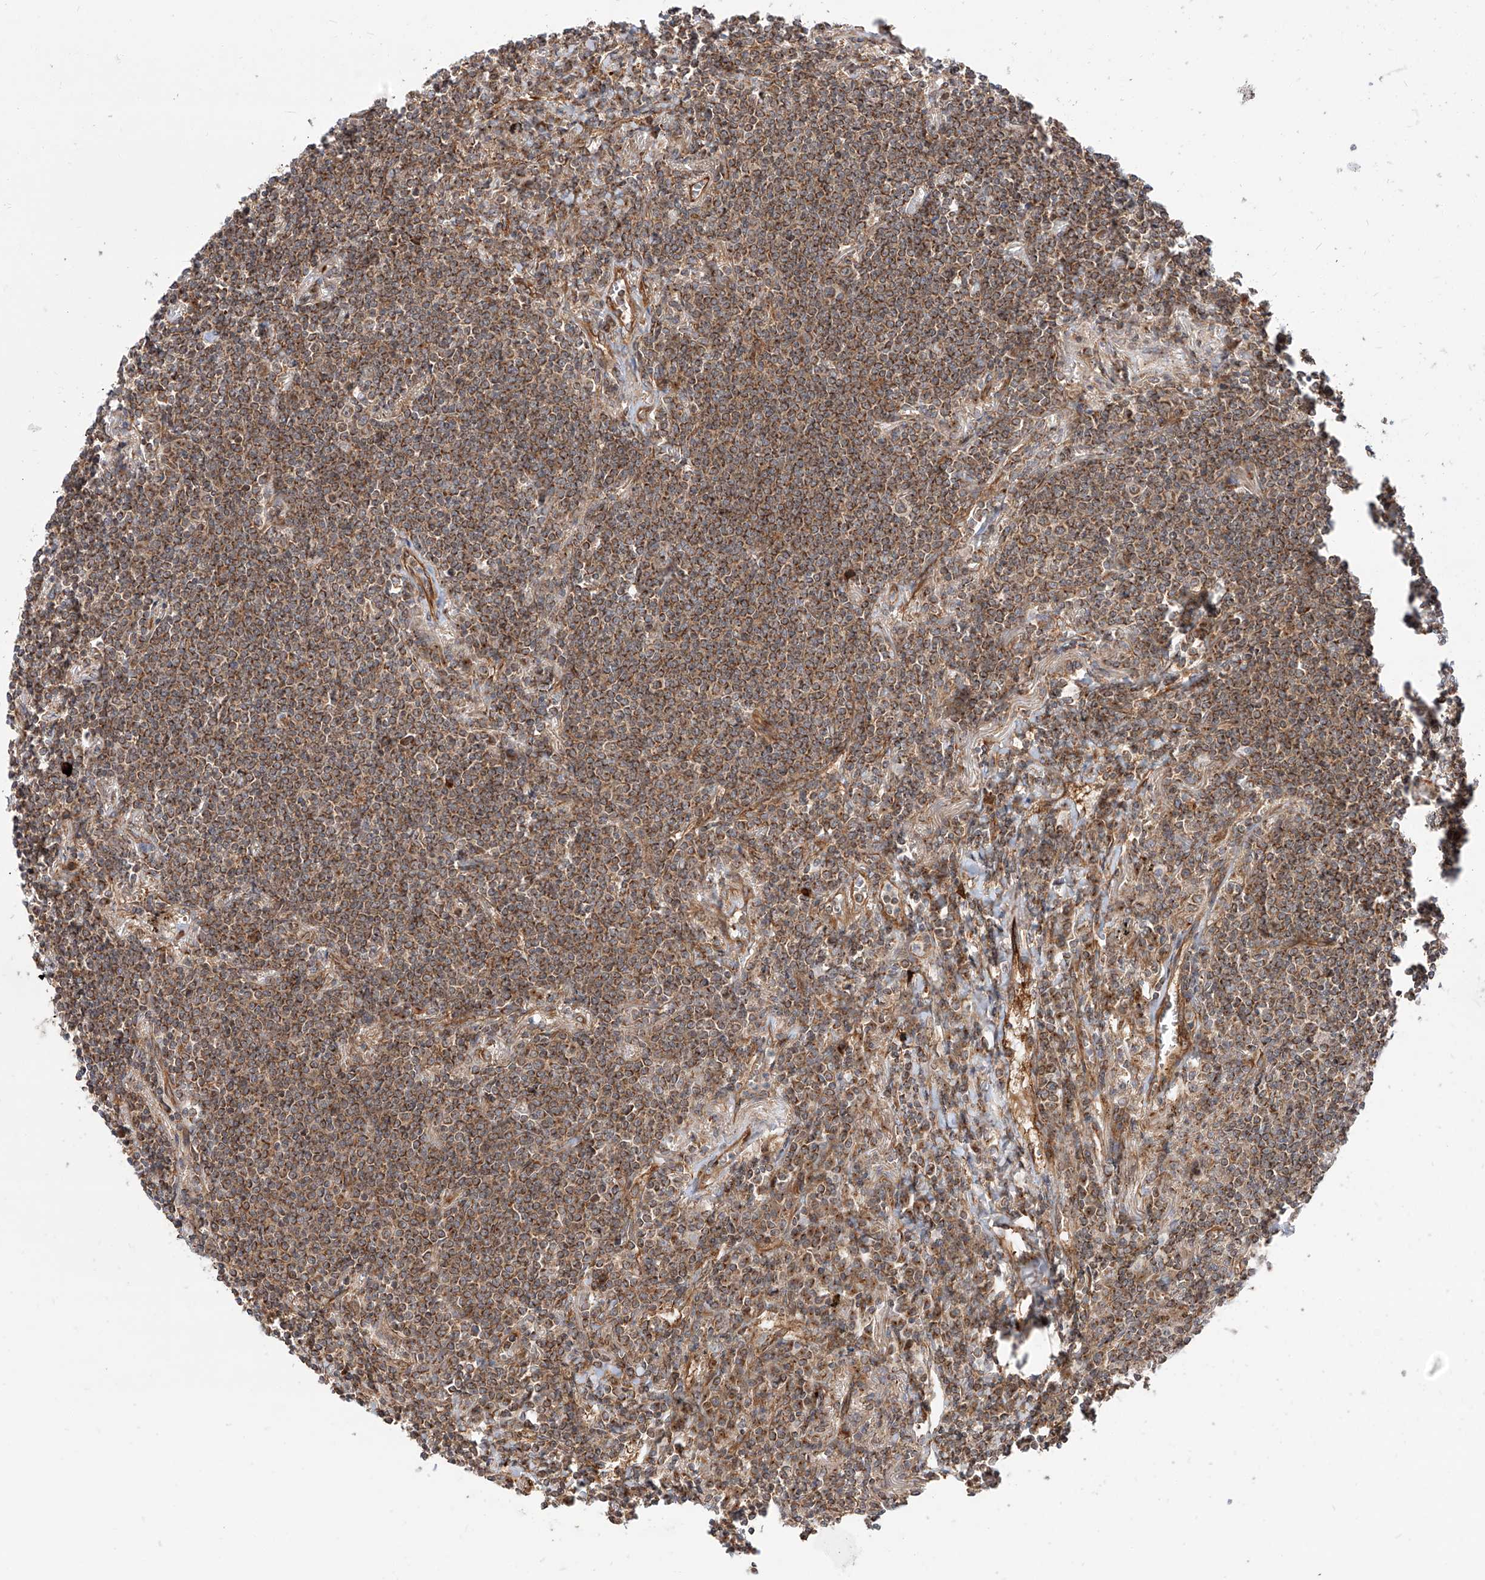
{"staining": {"intensity": "moderate", "quantity": ">75%", "location": "cytoplasmic/membranous"}, "tissue": "lymphoma", "cell_type": "Tumor cells", "image_type": "cancer", "snomed": [{"axis": "morphology", "description": "Malignant lymphoma, non-Hodgkin's type, Low grade"}, {"axis": "topography", "description": "Lung"}], "caption": "A brown stain shows moderate cytoplasmic/membranous expression of a protein in lymphoma tumor cells. The protein is shown in brown color, while the nuclei are stained blue.", "gene": "ISCA2", "patient": {"sex": "female", "age": 71}}